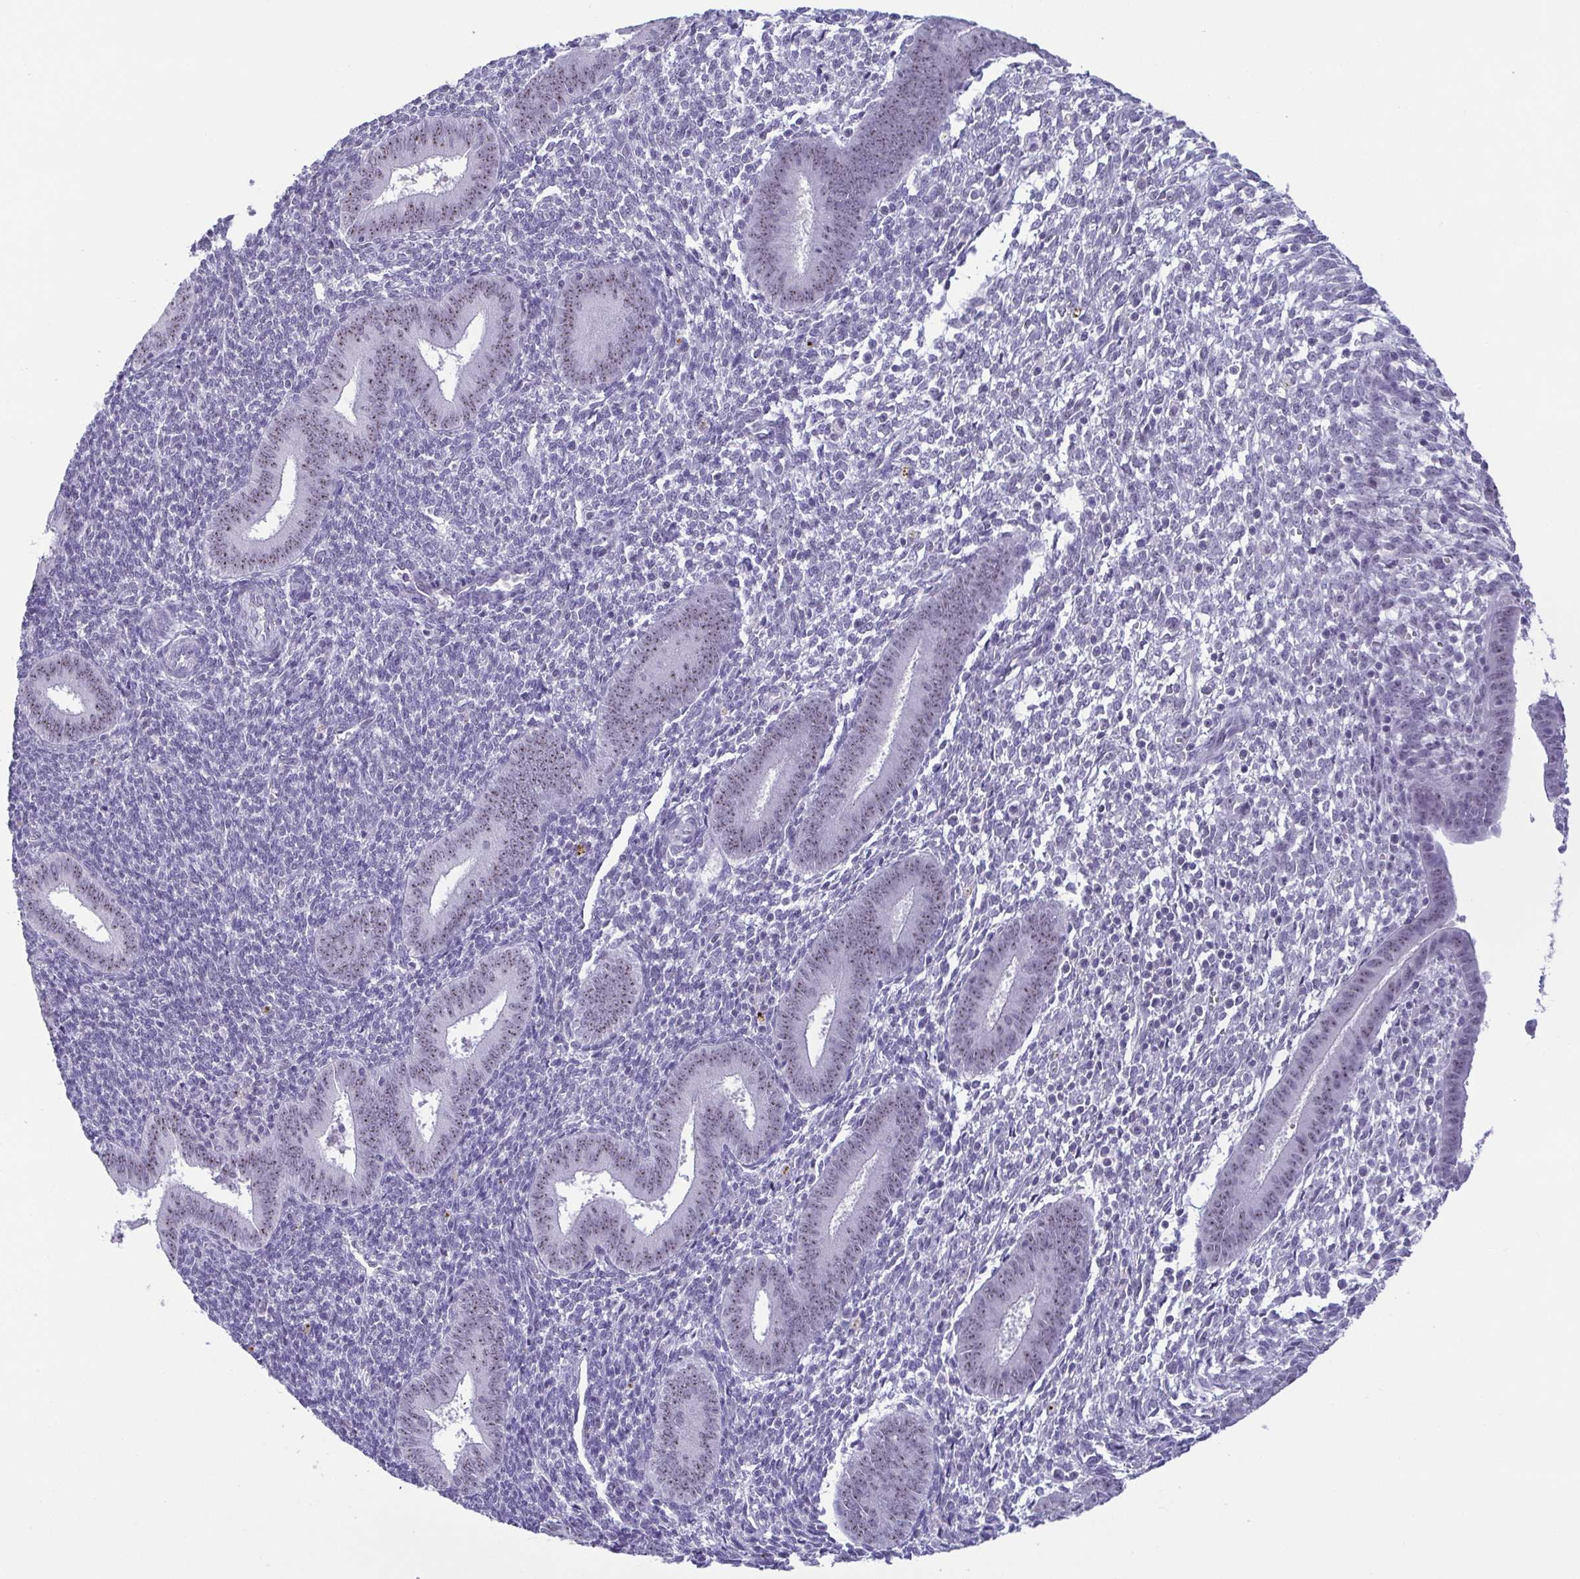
{"staining": {"intensity": "negative", "quantity": "none", "location": "none"}, "tissue": "endometrium", "cell_type": "Cells in endometrial stroma", "image_type": "normal", "snomed": [{"axis": "morphology", "description": "Normal tissue, NOS"}, {"axis": "topography", "description": "Endometrium"}], "caption": "This is an immunohistochemistry micrograph of benign human endometrium. There is no staining in cells in endometrial stroma.", "gene": "BZW1", "patient": {"sex": "female", "age": 25}}